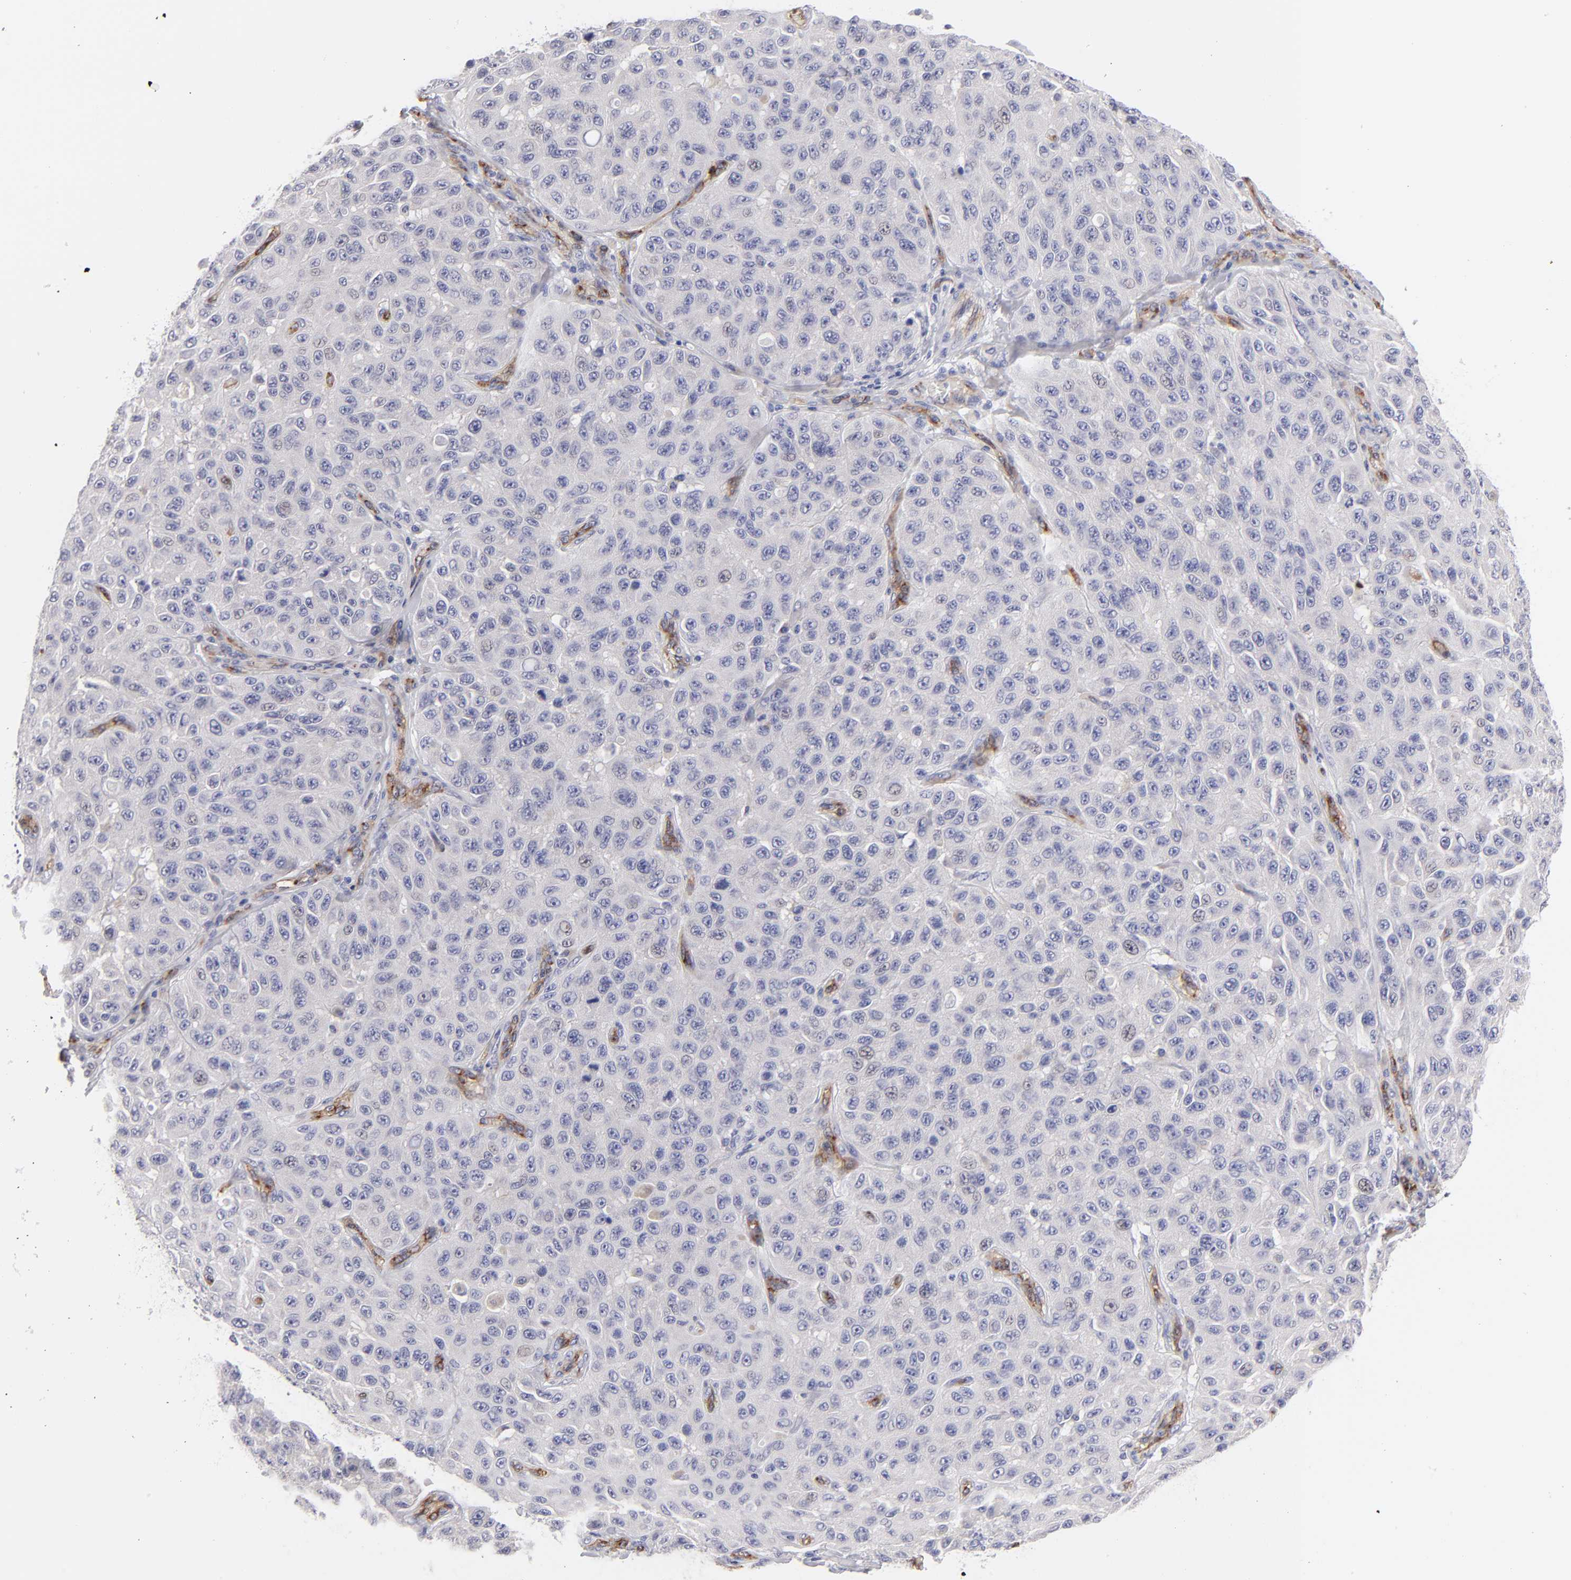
{"staining": {"intensity": "negative", "quantity": "none", "location": "none"}, "tissue": "melanoma", "cell_type": "Tumor cells", "image_type": "cancer", "snomed": [{"axis": "morphology", "description": "Malignant melanoma, NOS"}, {"axis": "topography", "description": "Skin"}], "caption": "Melanoma was stained to show a protein in brown. There is no significant positivity in tumor cells.", "gene": "PLVAP", "patient": {"sex": "male", "age": 30}}